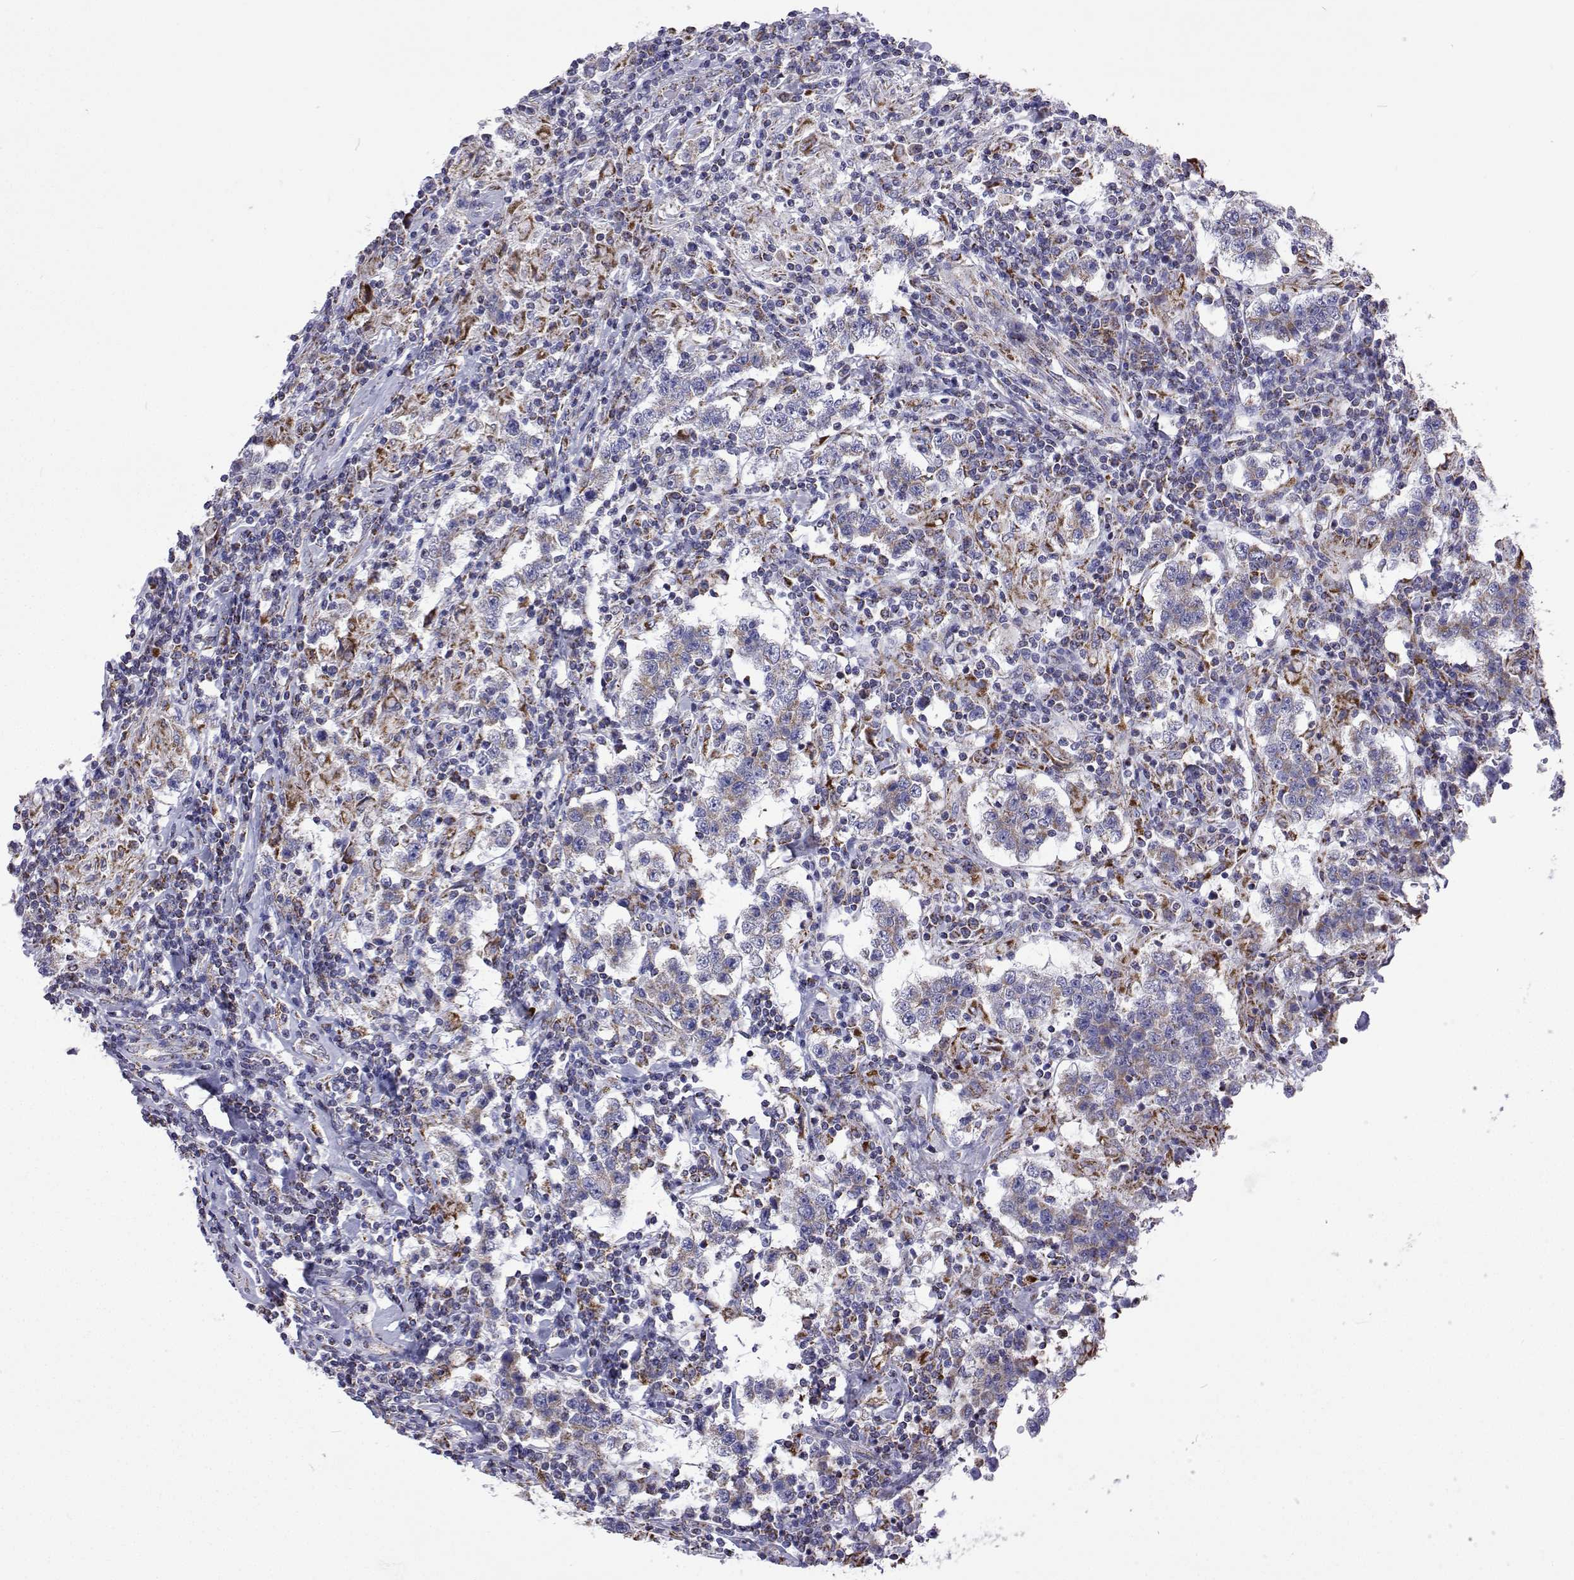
{"staining": {"intensity": "moderate", "quantity": "<25%", "location": "cytoplasmic/membranous"}, "tissue": "testis cancer", "cell_type": "Tumor cells", "image_type": "cancer", "snomed": [{"axis": "morphology", "description": "Seminoma, NOS"}, {"axis": "morphology", "description": "Carcinoma, Embryonal, NOS"}, {"axis": "topography", "description": "Testis"}], "caption": "Seminoma (testis) stained with a protein marker demonstrates moderate staining in tumor cells.", "gene": "MCCC2", "patient": {"sex": "male", "age": 41}}